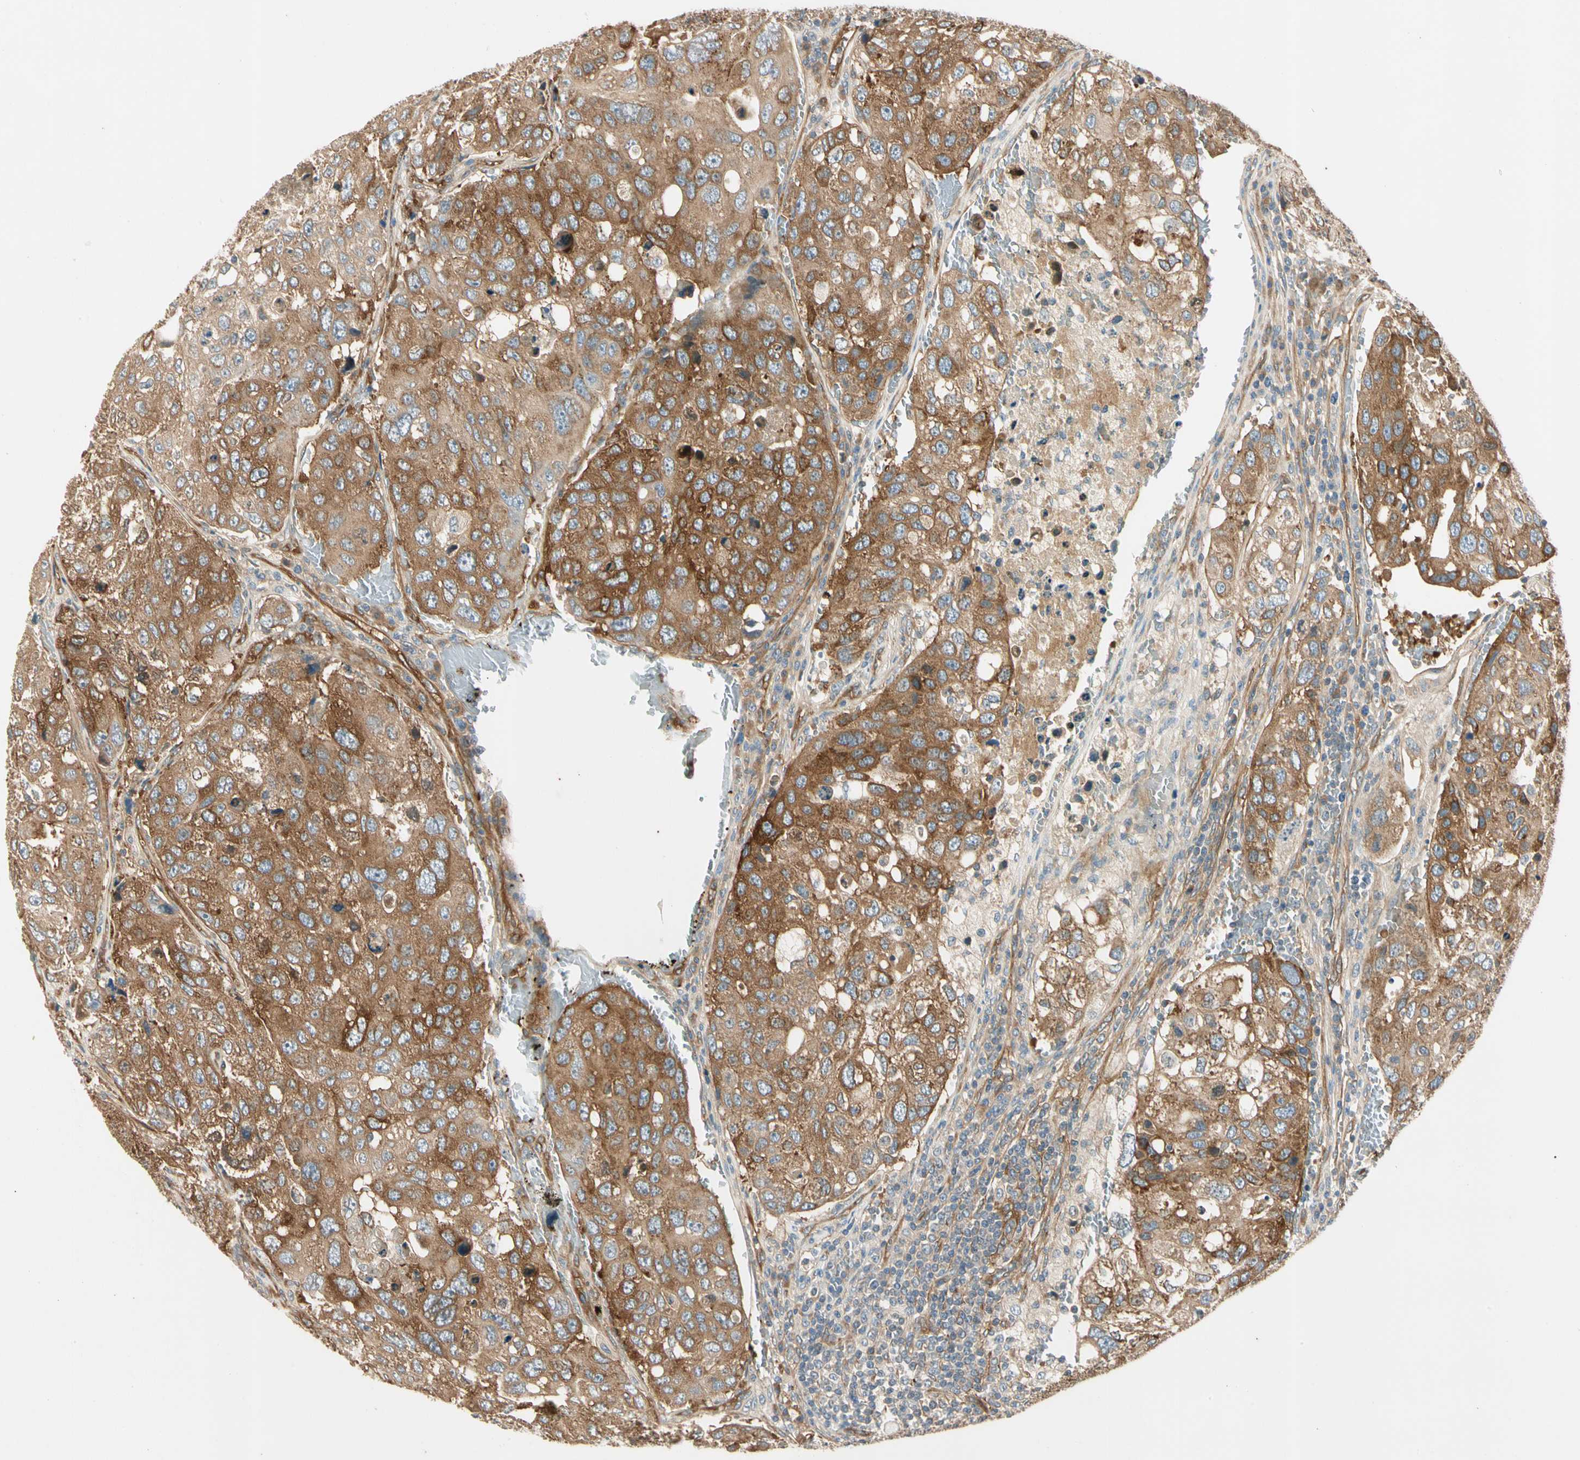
{"staining": {"intensity": "strong", "quantity": ">75%", "location": "cytoplasmic/membranous"}, "tissue": "urothelial cancer", "cell_type": "Tumor cells", "image_type": "cancer", "snomed": [{"axis": "morphology", "description": "Urothelial carcinoma, High grade"}, {"axis": "topography", "description": "Lymph node"}, {"axis": "topography", "description": "Urinary bladder"}], "caption": "Urothelial cancer was stained to show a protein in brown. There is high levels of strong cytoplasmic/membranous expression in about >75% of tumor cells.", "gene": "ROCK2", "patient": {"sex": "male", "age": 51}}